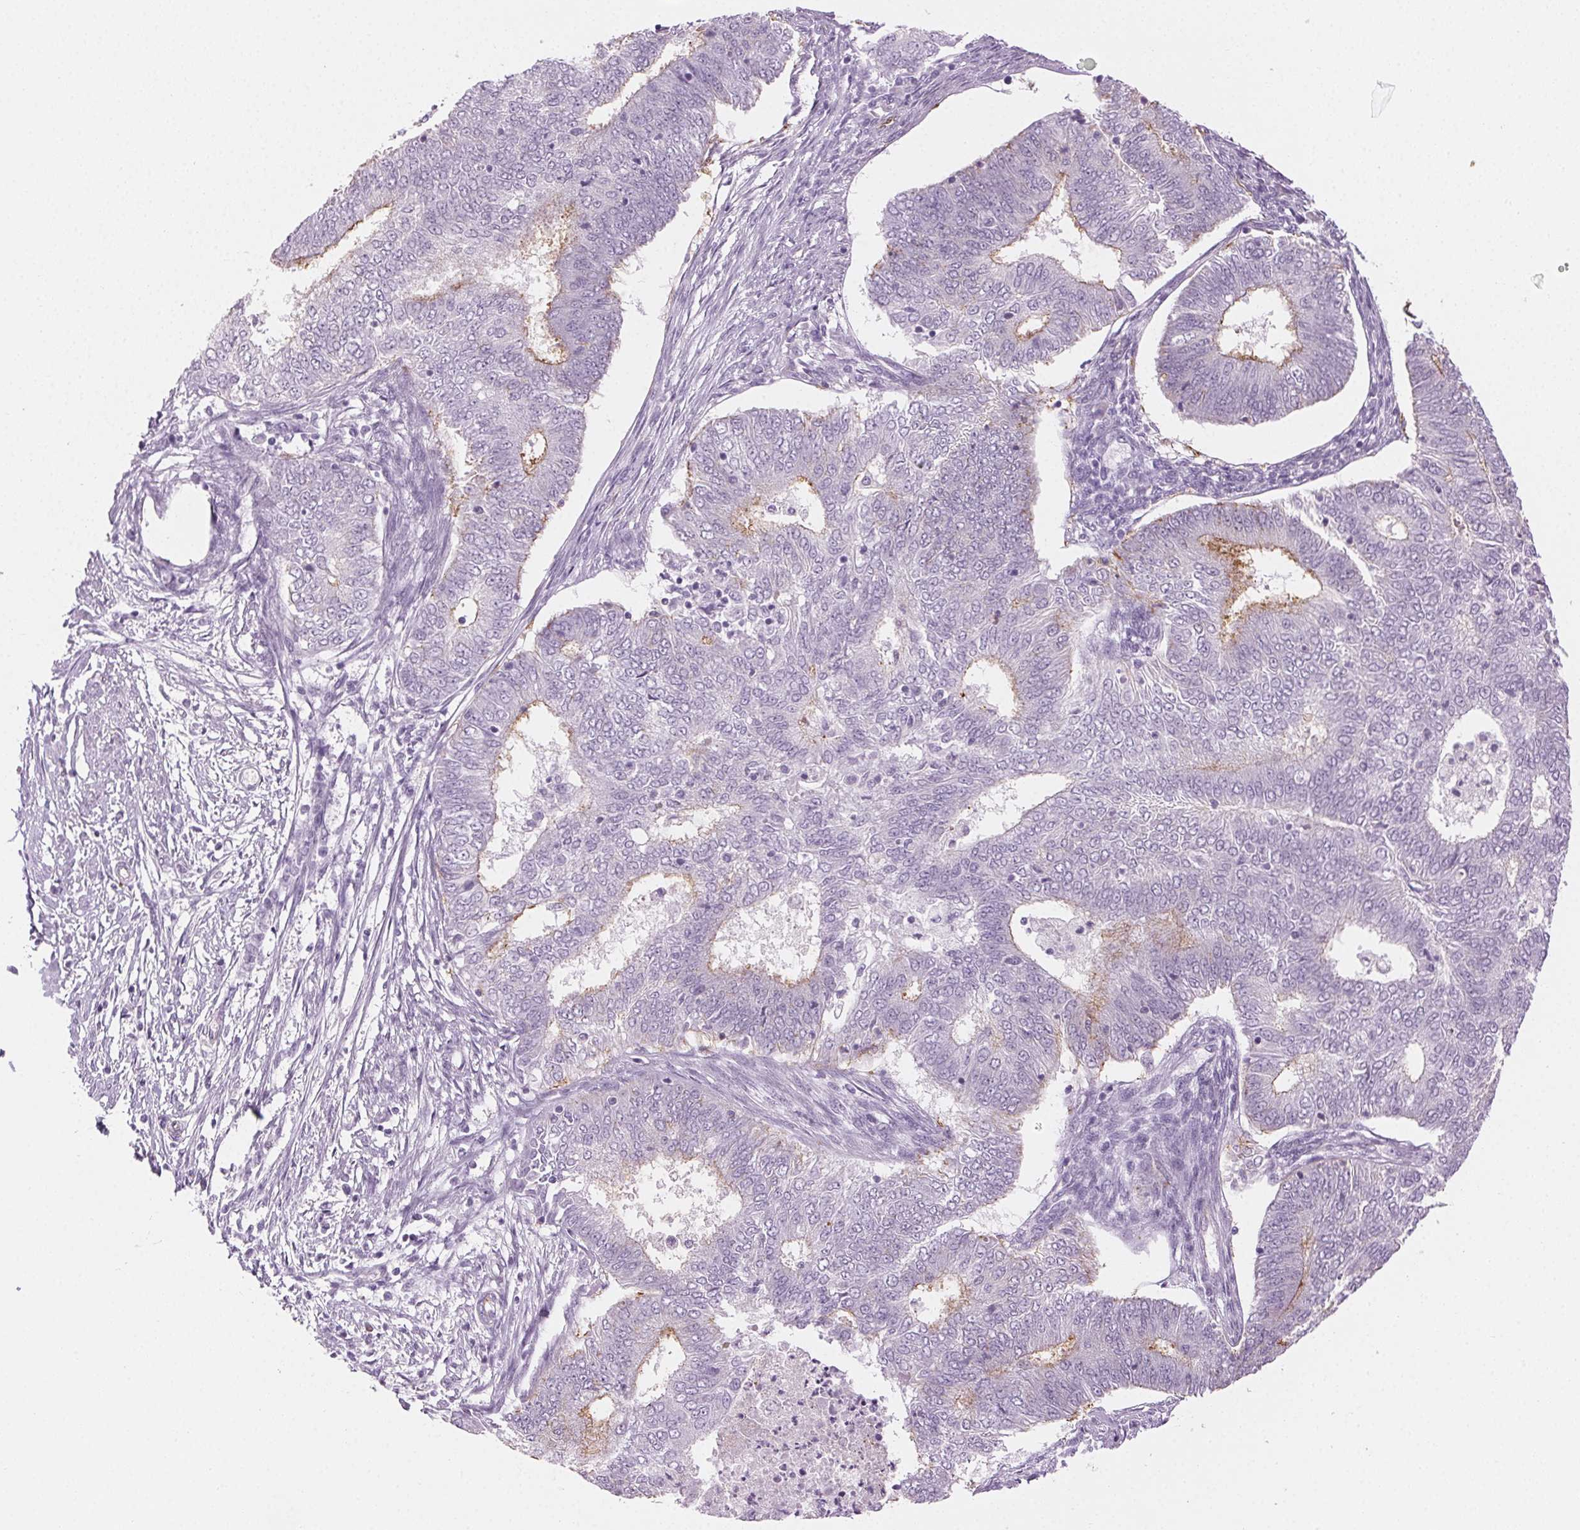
{"staining": {"intensity": "moderate", "quantity": "<25%", "location": "cytoplasmic/membranous"}, "tissue": "endometrial cancer", "cell_type": "Tumor cells", "image_type": "cancer", "snomed": [{"axis": "morphology", "description": "Adenocarcinoma, NOS"}, {"axis": "topography", "description": "Endometrium"}], "caption": "IHC (DAB (3,3'-diaminobenzidine)) staining of human adenocarcinoma (endometrial) reveals moderate cytoplasmic/membranous protein positivity in approximately <25% of tumor cells.", "gene": "AIF1L", "patient": {"sex": "female", "age": 62}}